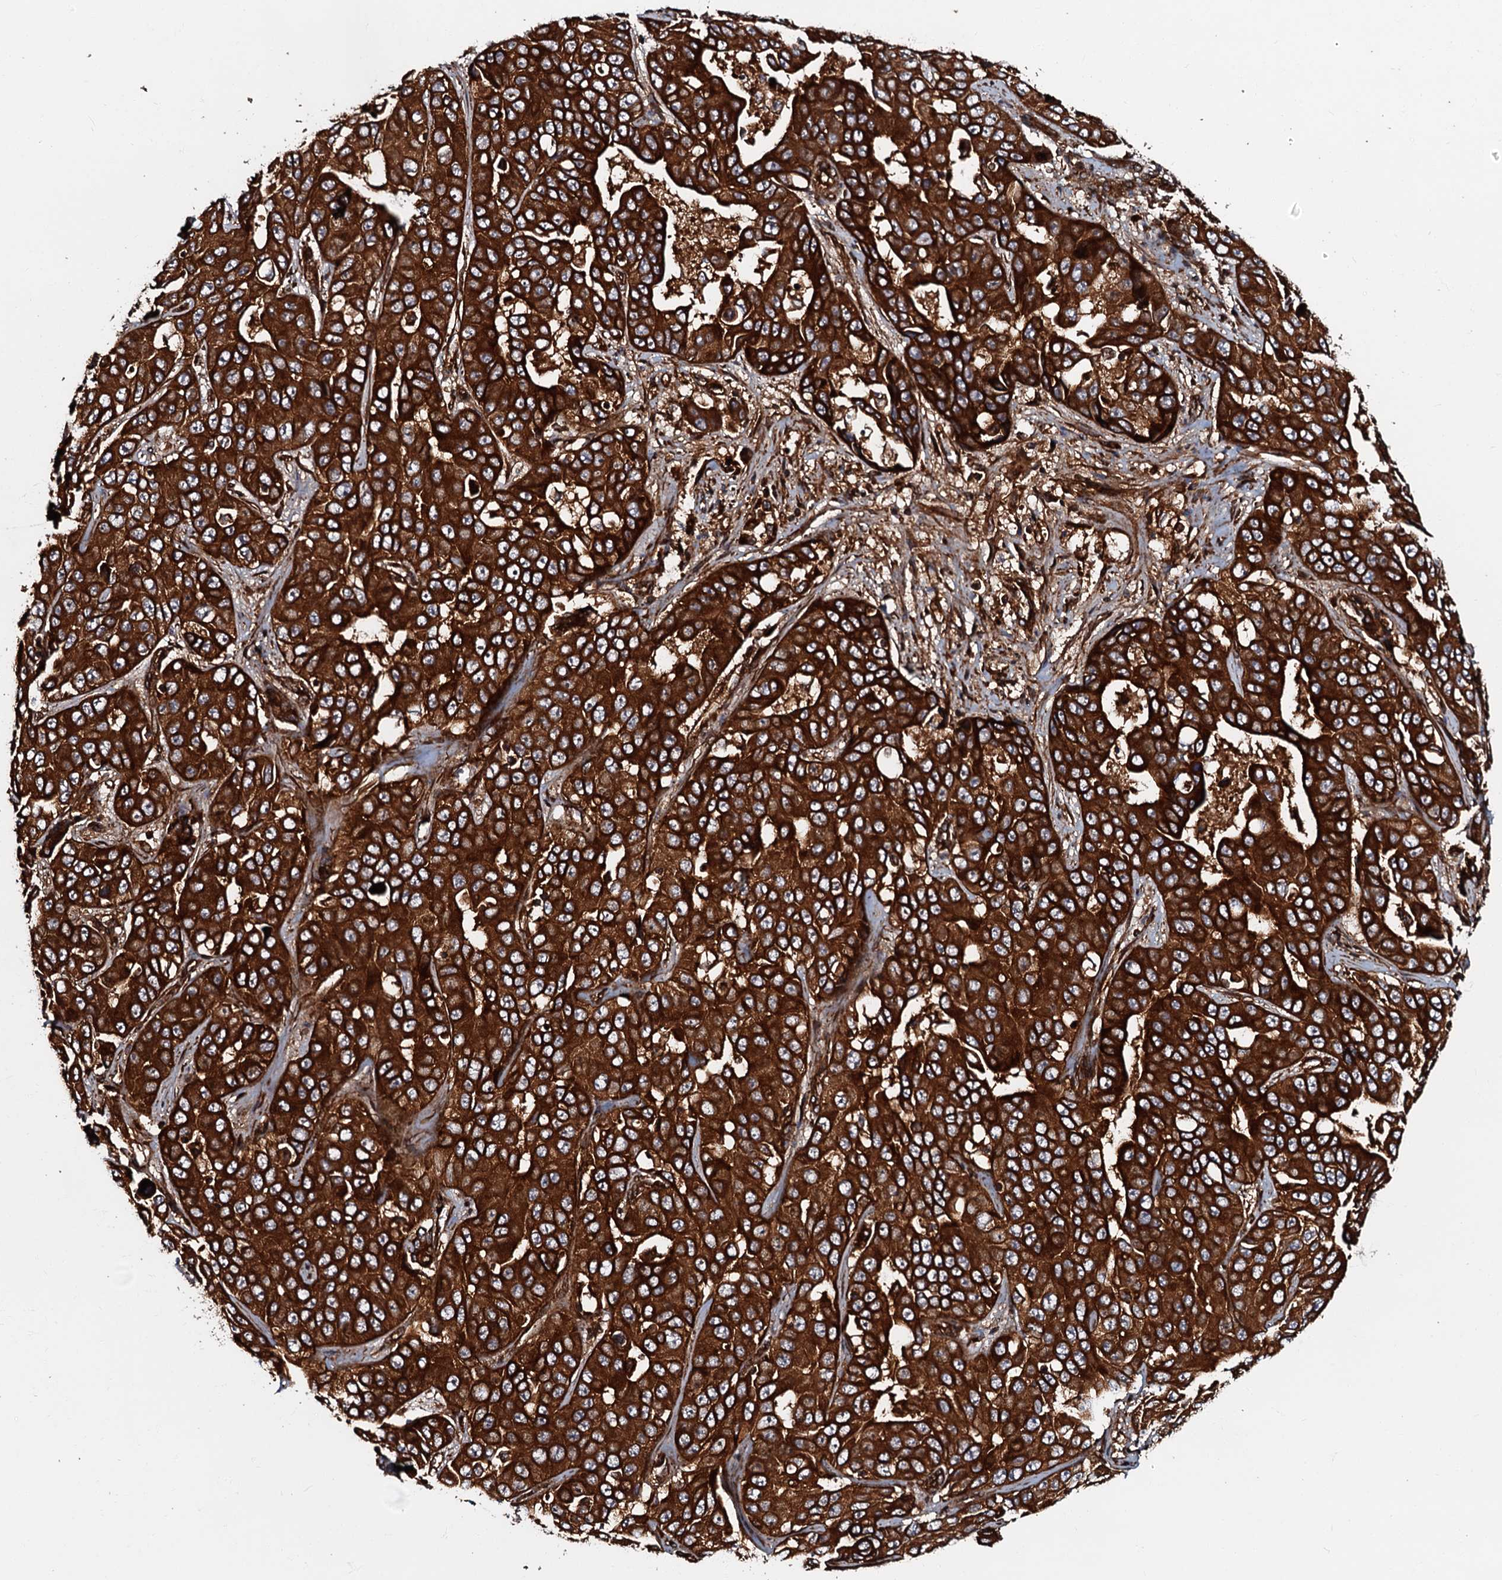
{"staining": {"intensity": "strong", "quantity": ">75%", "location": "cytoplasmic/membranous"}, "tissue": "liver cancer", "cell_type": "Tumor cells", "image_type": "cancer", "snomed": [{"axis": "morphology", "description": "Cholangiocarcinoma"}, {"axis": "topography", "description": "Liver"}], "caption": "Protein staining reveals strong cytoplasmic/membranous positivity in approximately >75% of tumor cells in liver cancer. The staining was performed using DAB to visualize the protein expression in brown, while the nuclei were stained in blue with hematoxylin (Magnification: 20x).", "gene": "BLOC1S6", "patient": {"sex": "female", "age": 52}}